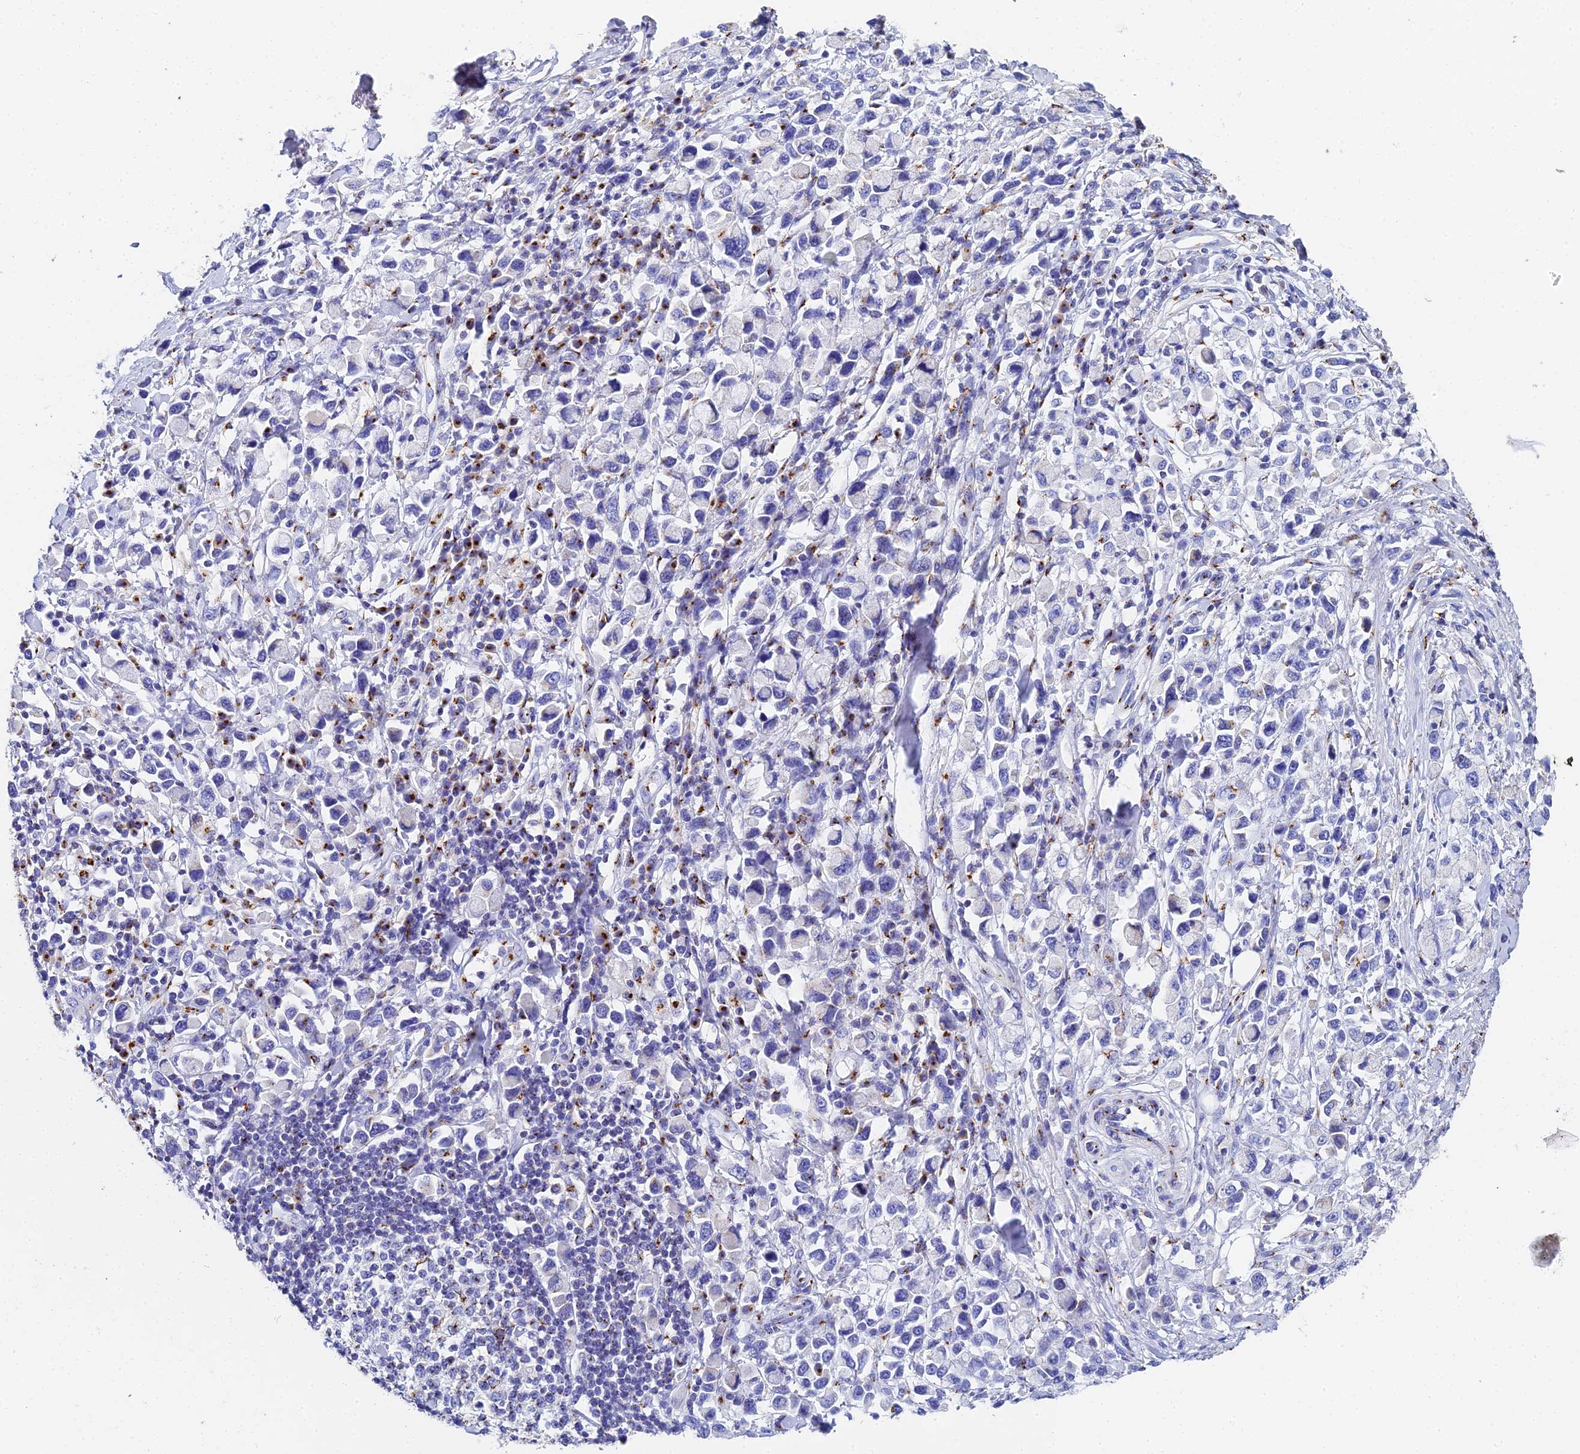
{"staining": {"intensity": "negative", "quantity": "none", "location": "none"}, "tissue": "stomach cancer", "cell_type": "Tumor cells", "image_type": "cancer", "snomed": [{"axis": "morphology", "description": "Adenocarcinoma, NOS"}, {"axis": "topography", "description": "Stomach"}], "caption": "This is a image of immunohistochemistry (IHC) staining of adenocarcinoma (stomach), which shows no staining in tumor cells.", "gene": "ENSG00000268674", "patient": {"sex": "female", "age": 81}}